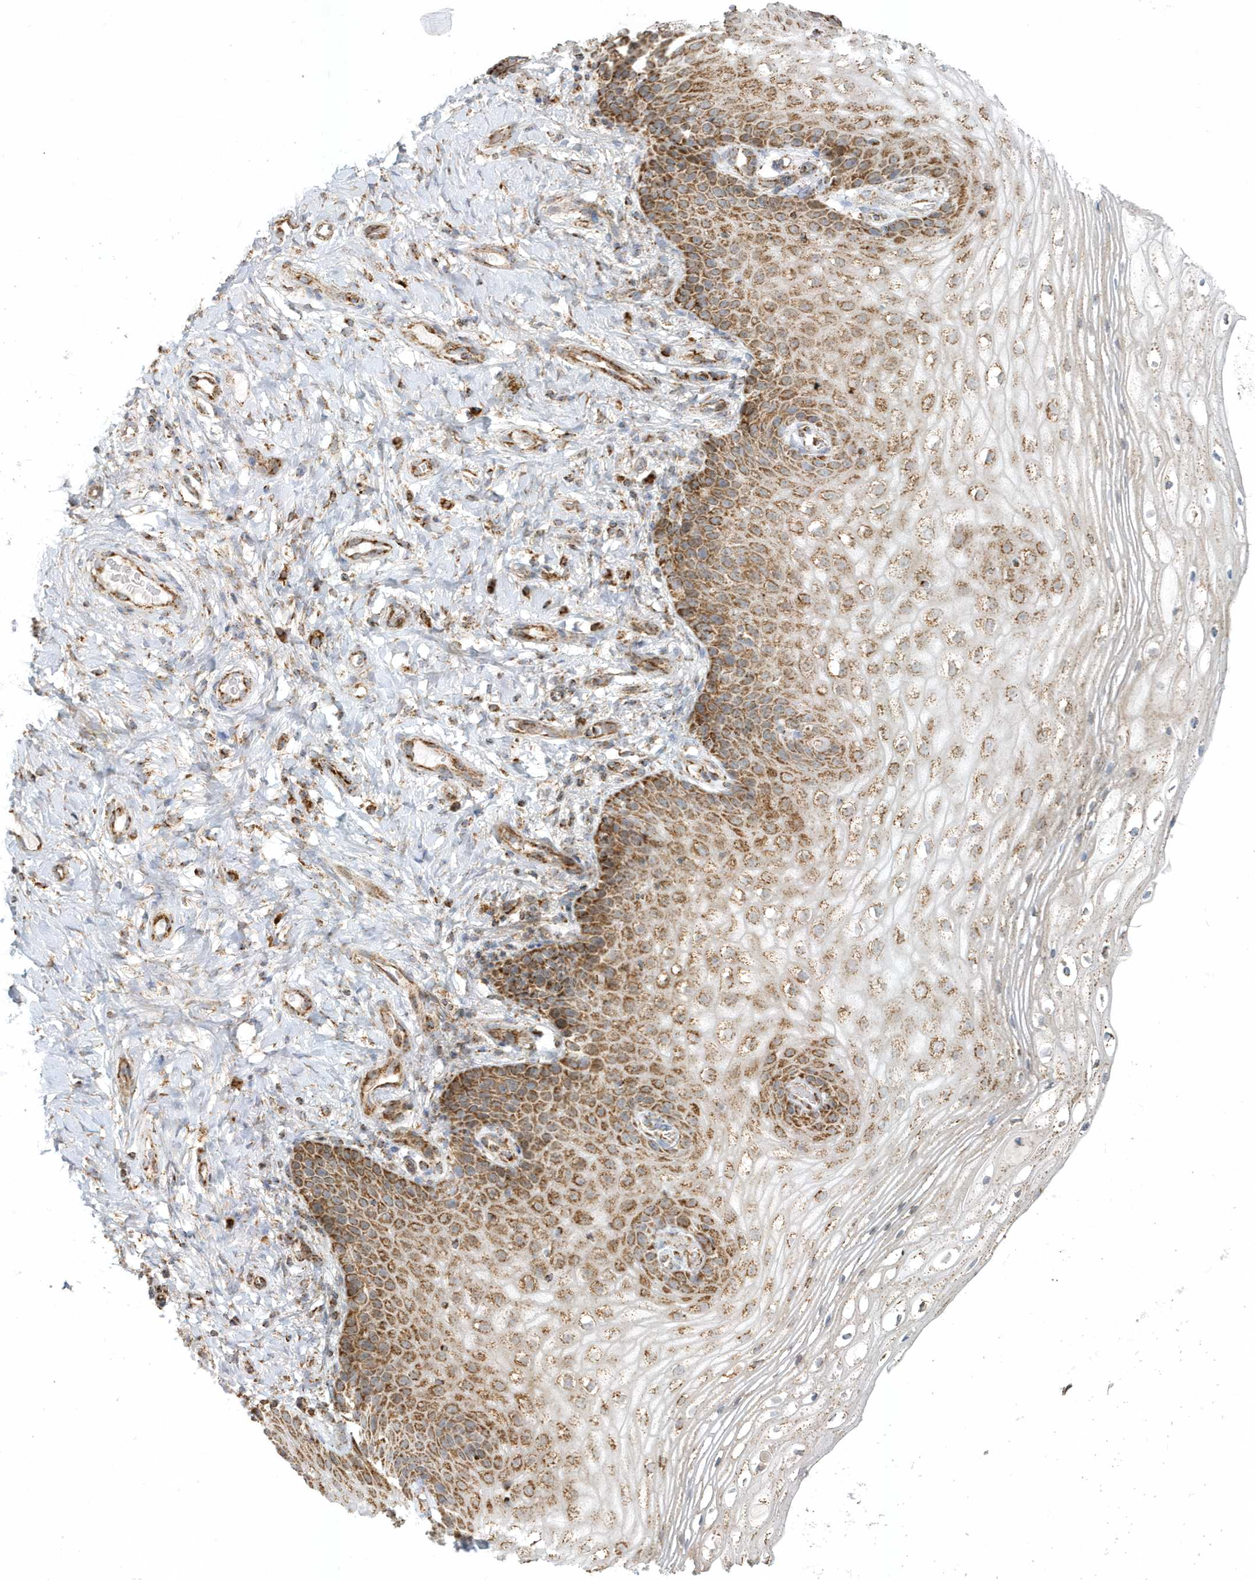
{"staining": {"intensity": "moderate", "quantity": ">75%", "location": "cytoplasmic/membranous"}, "tissue": "vagina", "cell_type": "Squamous epithelial cells", "image_type": "normal", "snomed": [{"axis": "morphology", "description": "Normal tissue, NOS"}, {"axis": "topography", "description": "Vagina"}], "caption": "Immunohistochemical staining of normal human vagina exhibits >75% levels of moderate cytoplasmic/membranous protein positivity in approximately >75% of squamous epithelial cells.", "gene": "MAN1A1", "patient": {"sex": "female", "age": 60}}